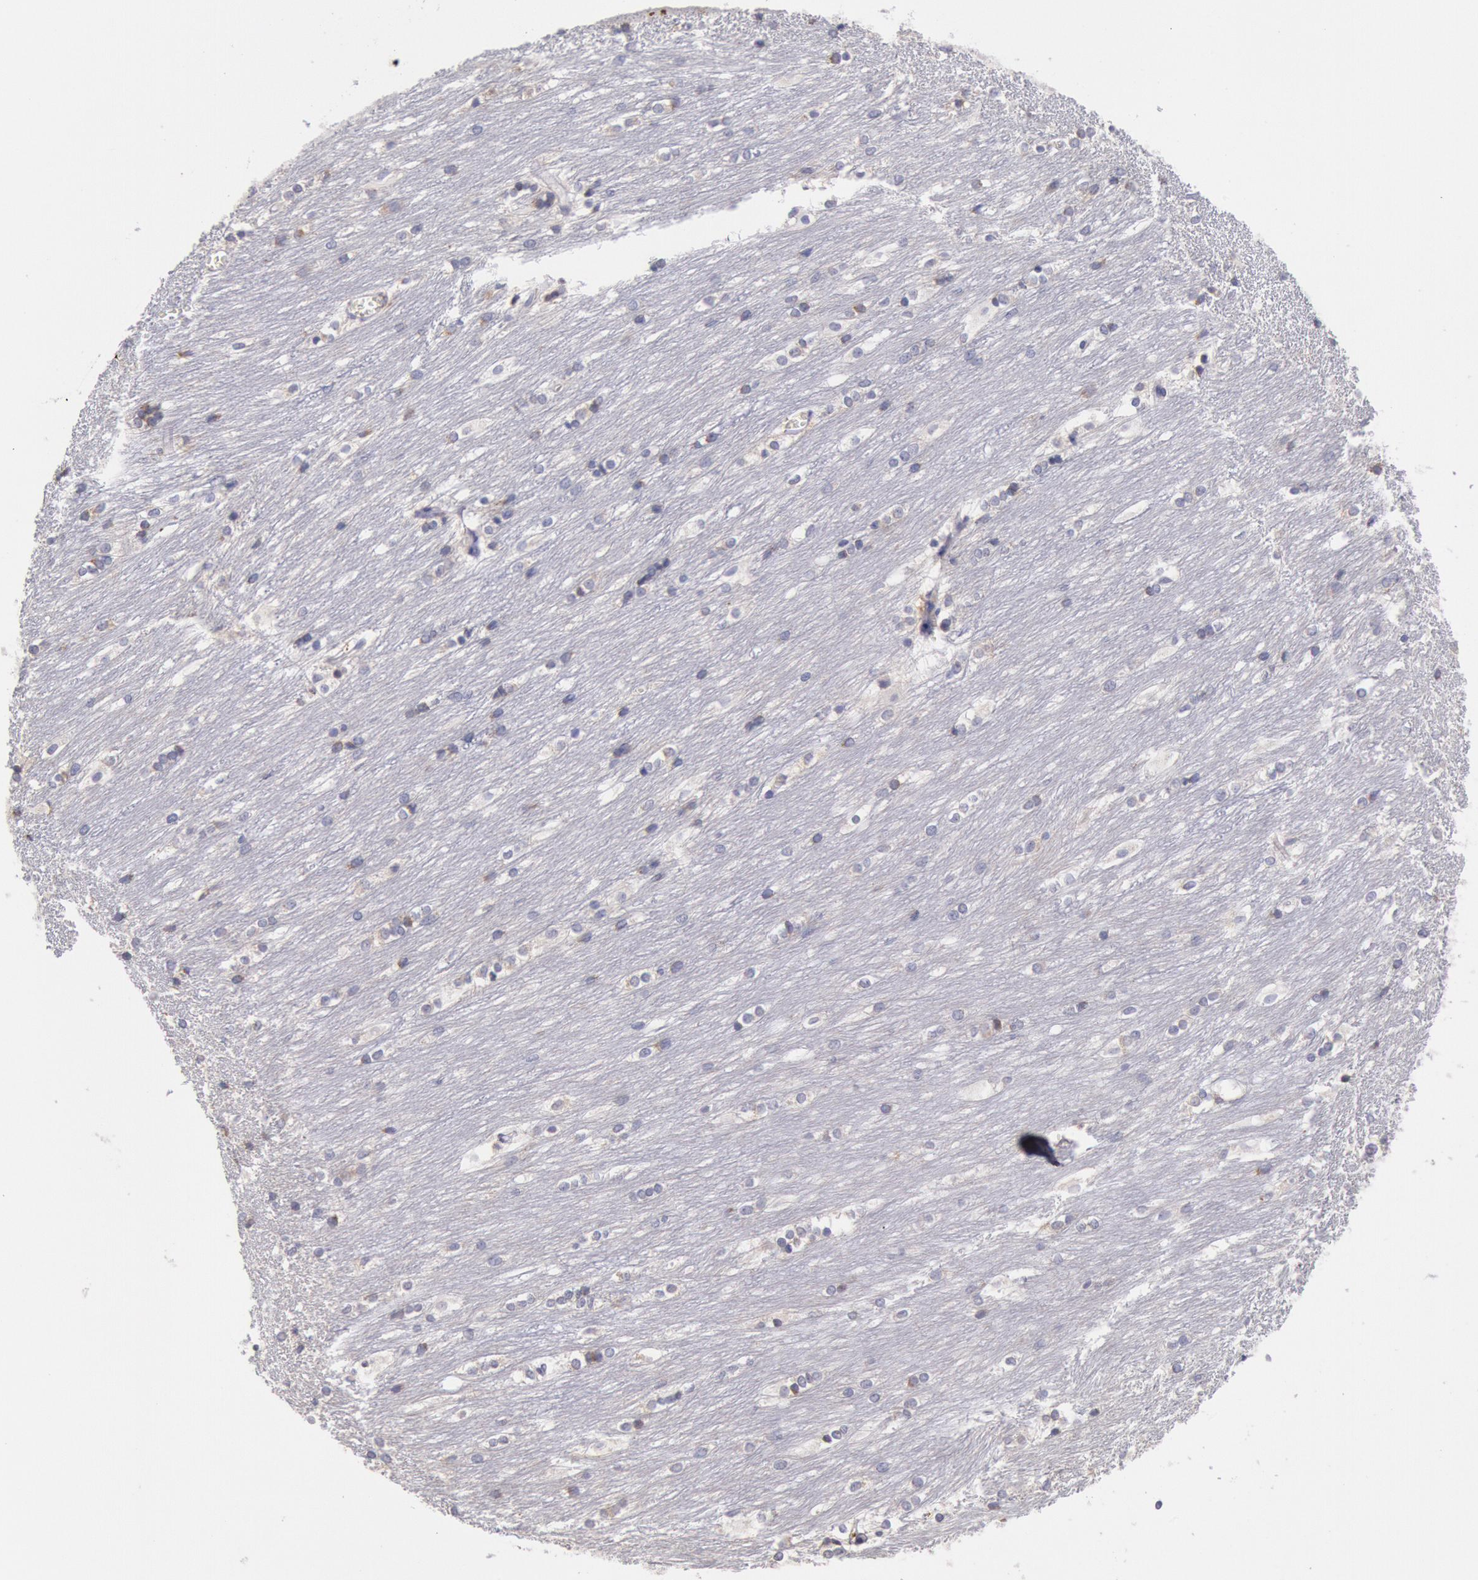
{"staining": {"intensity": "weak", "quantity": "<25%", "location": "cytoplasmic/membranous"}, "tissue": "caudate", "cell_type": "Glial cells", "image_type": "normal", "snomed": [{"axis": "morphology", "description": "Normal tissue, NOS"}, {"axis": "topography", "description": "Lateral ventricle wall"}], "caption": "DAB (3,3'-diaminobenzidine) immunohistochemical staining of normal caudate shows no significant staining in glial cells. (DAB immunohistochemistry visualized using brightfield microscopy, high magnification).", "gene": "GAL3ST1", "patient": {"sex": "female", "age": 19}}